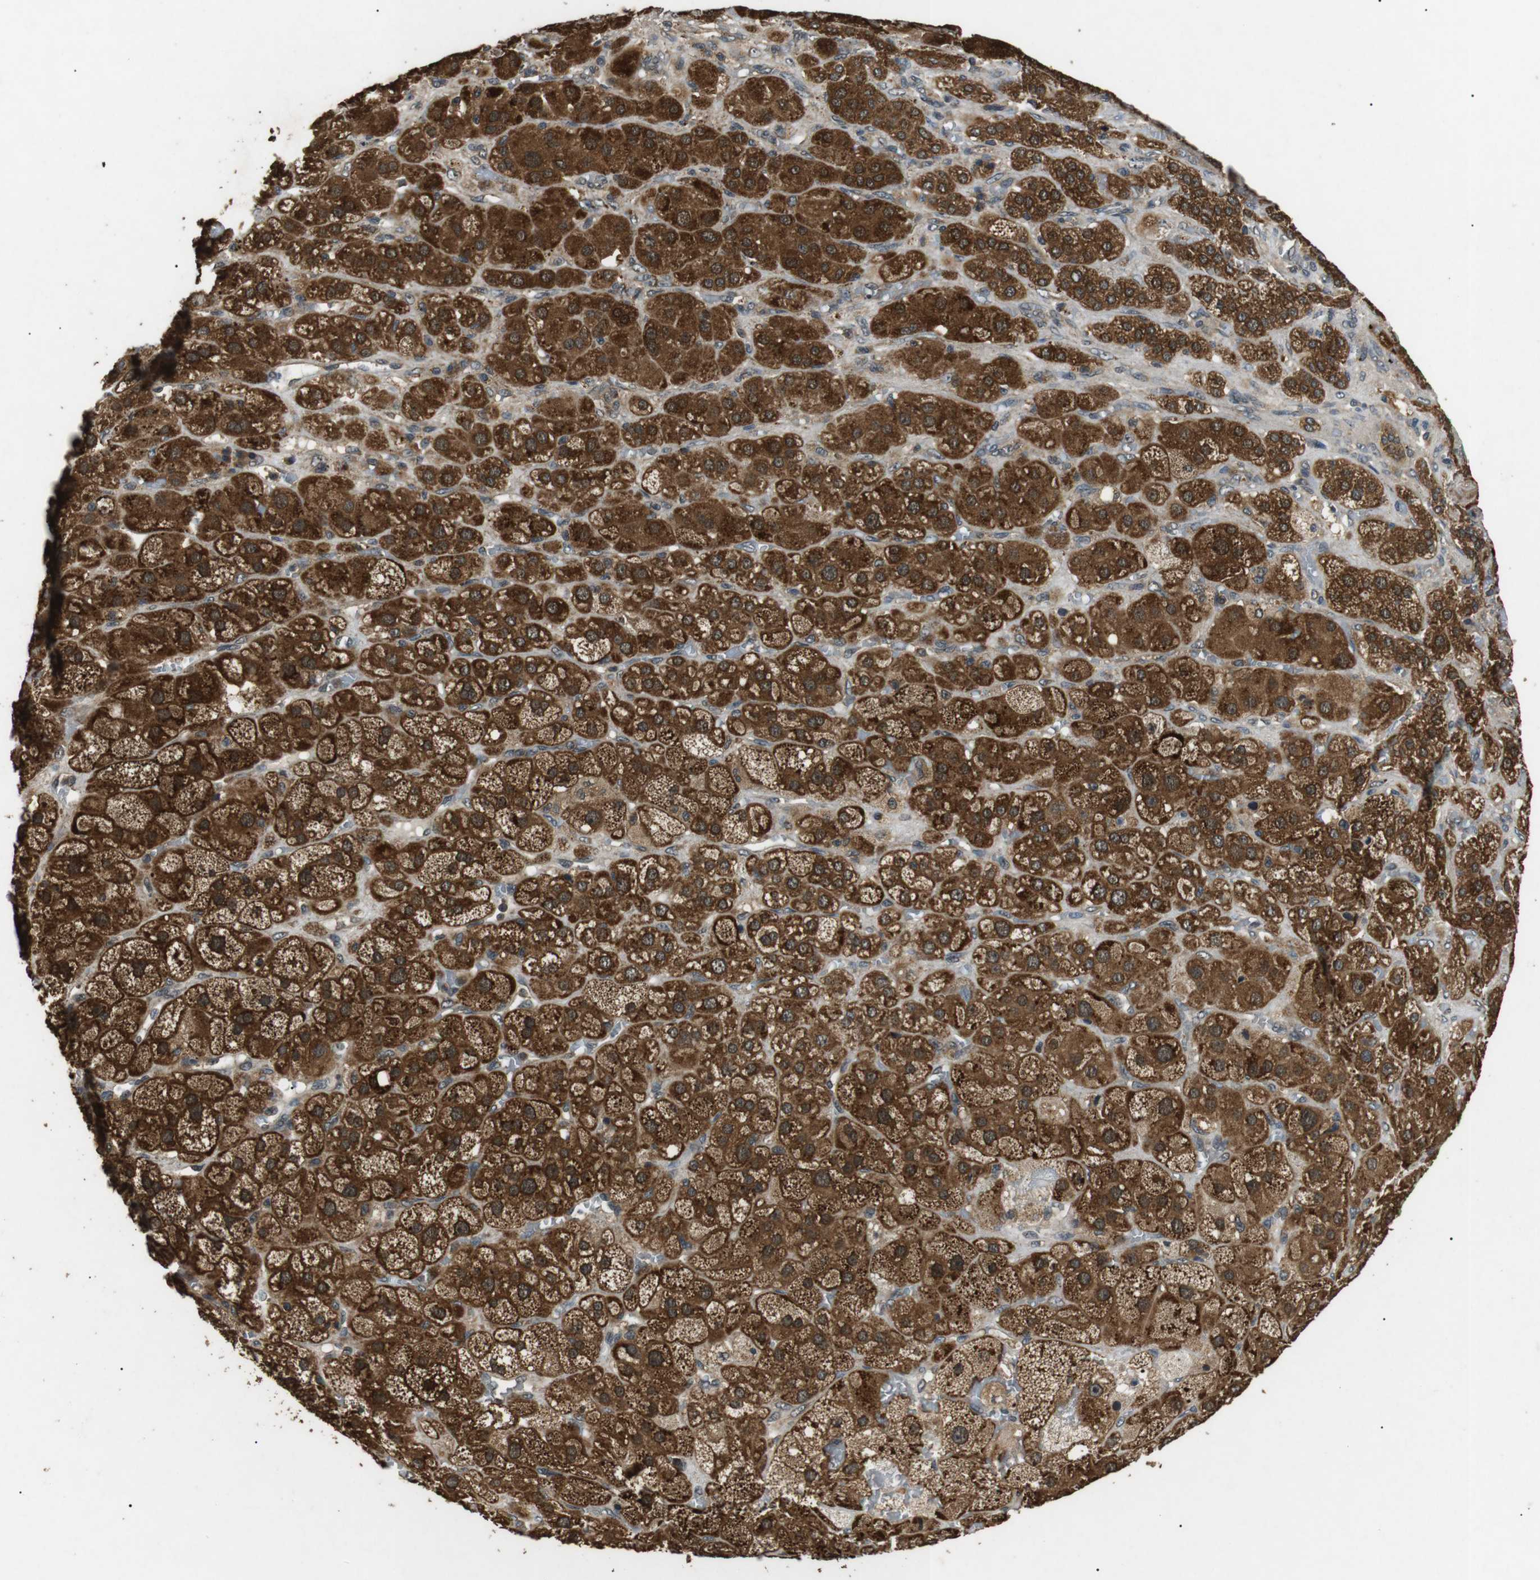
{"staining": {"intensity": "strong", "quantity": ">75%", "location": "cytoplasmic/membranous"}, "tissue": "adrenal gland", "cell_type": "Glandular cells", "image_type": "normal", "snomed": [{"axis": "morphology", "description": "Normal tissue, NOS"}, {"axis": "topography", "description": "Adrenal gland"}], "caption": "Protein staining of unremarkable adrenal gland displays strong cytoplasmic/membranous positivity in approximately >75% of glandular cells.", "gene": "TBC1D15", "patient": {"sex": "female", "age": 47}}